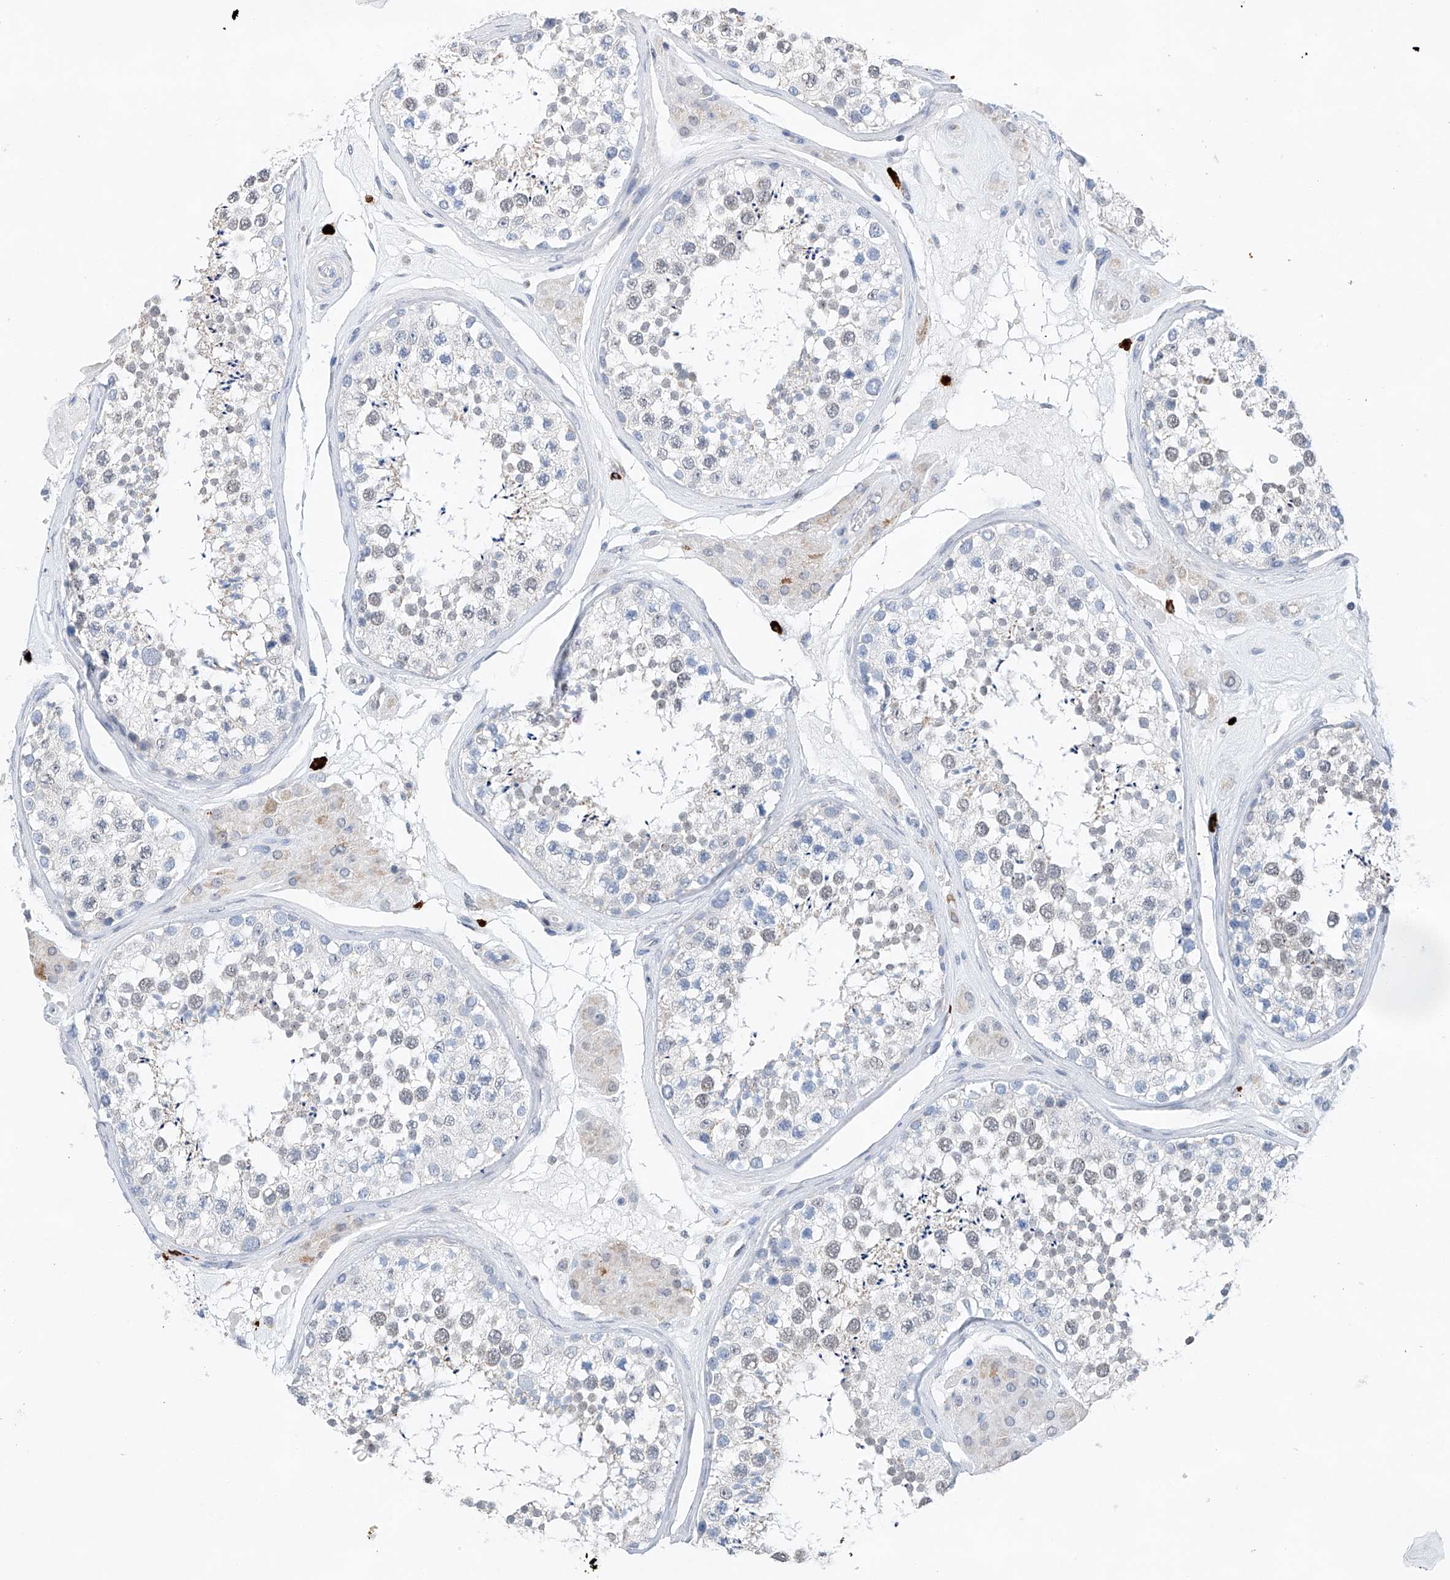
{"staining": {"intensity": "weak", "quantity": "<25%", "location": "cytoplasmic/membranous,nuclear"}, "tissue": "testis", "cell_type": "Cells in seminiferous ducts", "image_type": "normal", "snomed": [{"axis": "morphology", "description": "Normal tissue, NOS"}, {"axis": "topography", "description": "Testis"}], "caption": "Immunohistochemistry image of benign testis: human testis stained with DAB demonstrates no significant protein staining in cells in seminiferous ducts. (IHC, brightfield microscopy, high magnification).", "gene": "KLF15", "patient": {"sex": "male", "age": 46}}